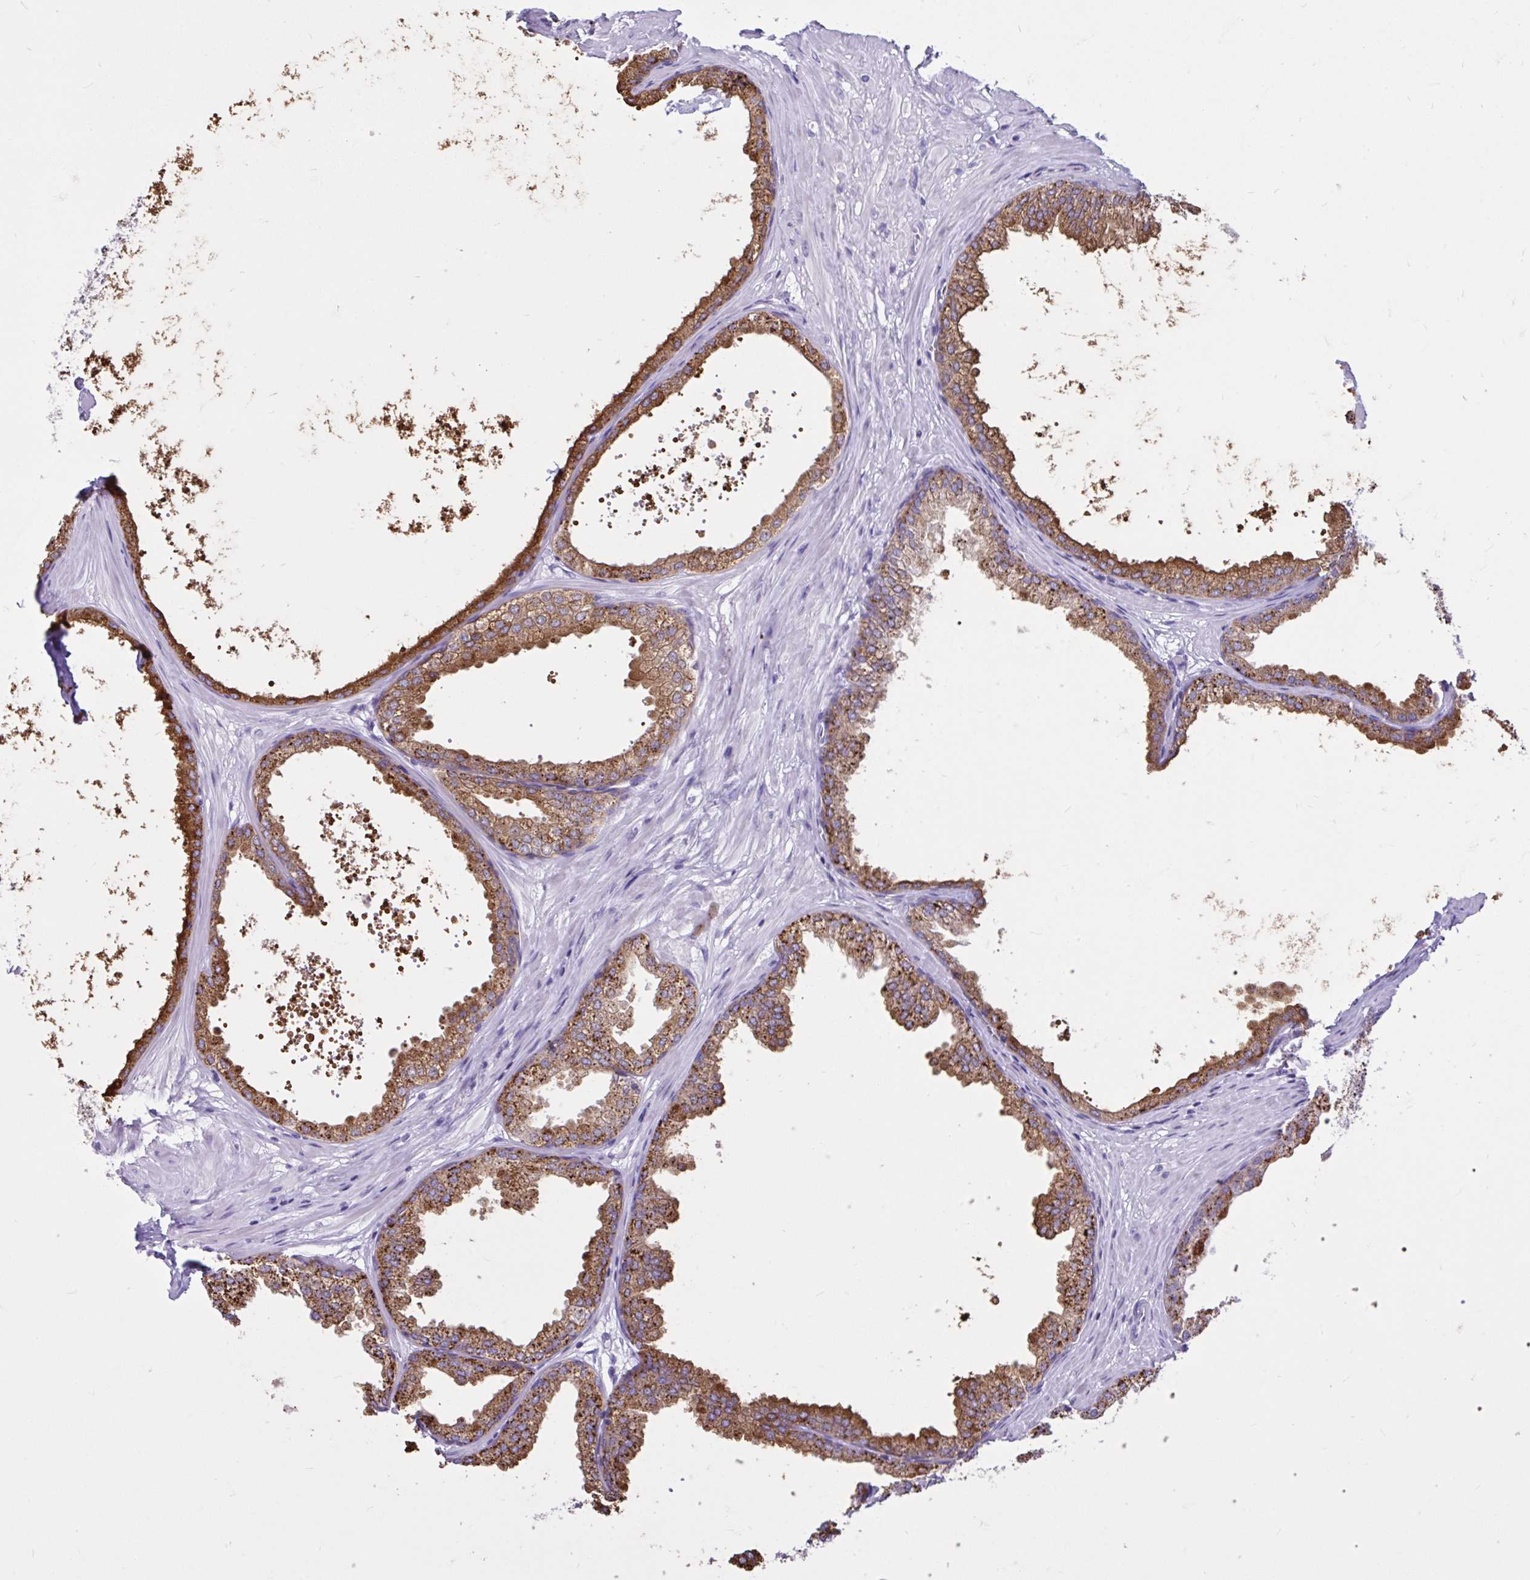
{"staining": {"intensity": "strong", "quantity": ">75%", "location": "cytoplasmic/membranous"}, "tissue": "prostate", "cell_type": "Glandular cells", "image_type": "normal", "snomed": [{"axis": "morphology", "description": "Normal tissue, NOS"}, {"axis": "topography", "description": "Prostate"}], "caption": "About >75% of glandular cells in benign human prostate display strong cytoplasmic/membranous protein positivity as visualized by brown immunohistochemical staining.", "gene": "CYP19A1", "patient": {"sex": "male", "age": 37}}